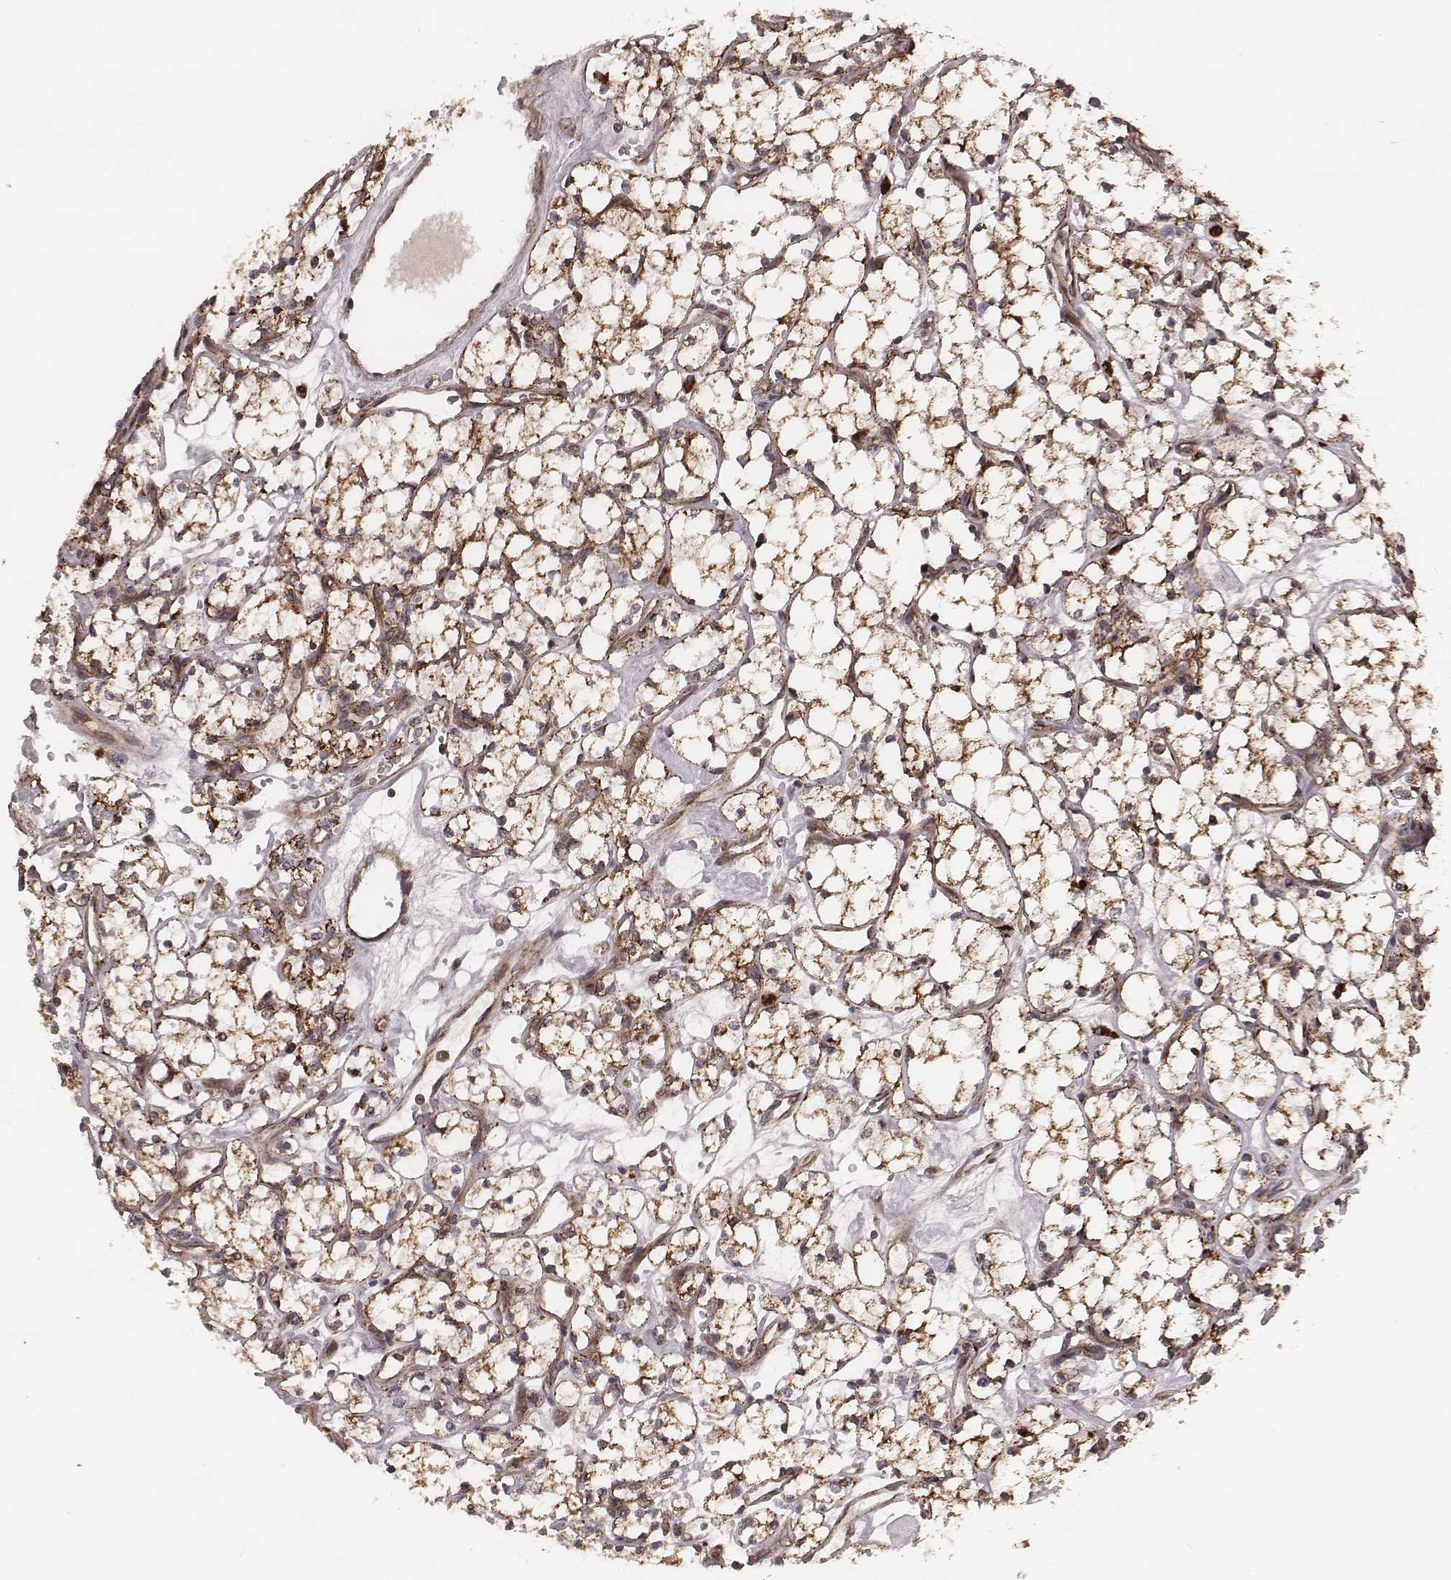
{"staining": {"intensity": "moderate", "quantity": ">75%", "location": "cytoplasmic/membranous"}, "tissue": "renal cancer", "cell_type": "Tumor cells", "image_type": "cancer", "snomed": [{"axis": "morphology", "description": "Adenocarcinoma, NOS"}, {"axis": "topography", "description": "Kidney"}], "caption": "Renal cancer (adenocarcinoma) tissue shows moderate cytoplasmic/membranous expression in approximately >75% of tumor cells (Stains: DAB (3,3'-diaminobenzidine) in brown, nuclei in blue, Microscopy: brightfield microscopy at high magnification).", "gene": "ZDHHC21", "patient": {"sex": "female", "age": 69}}